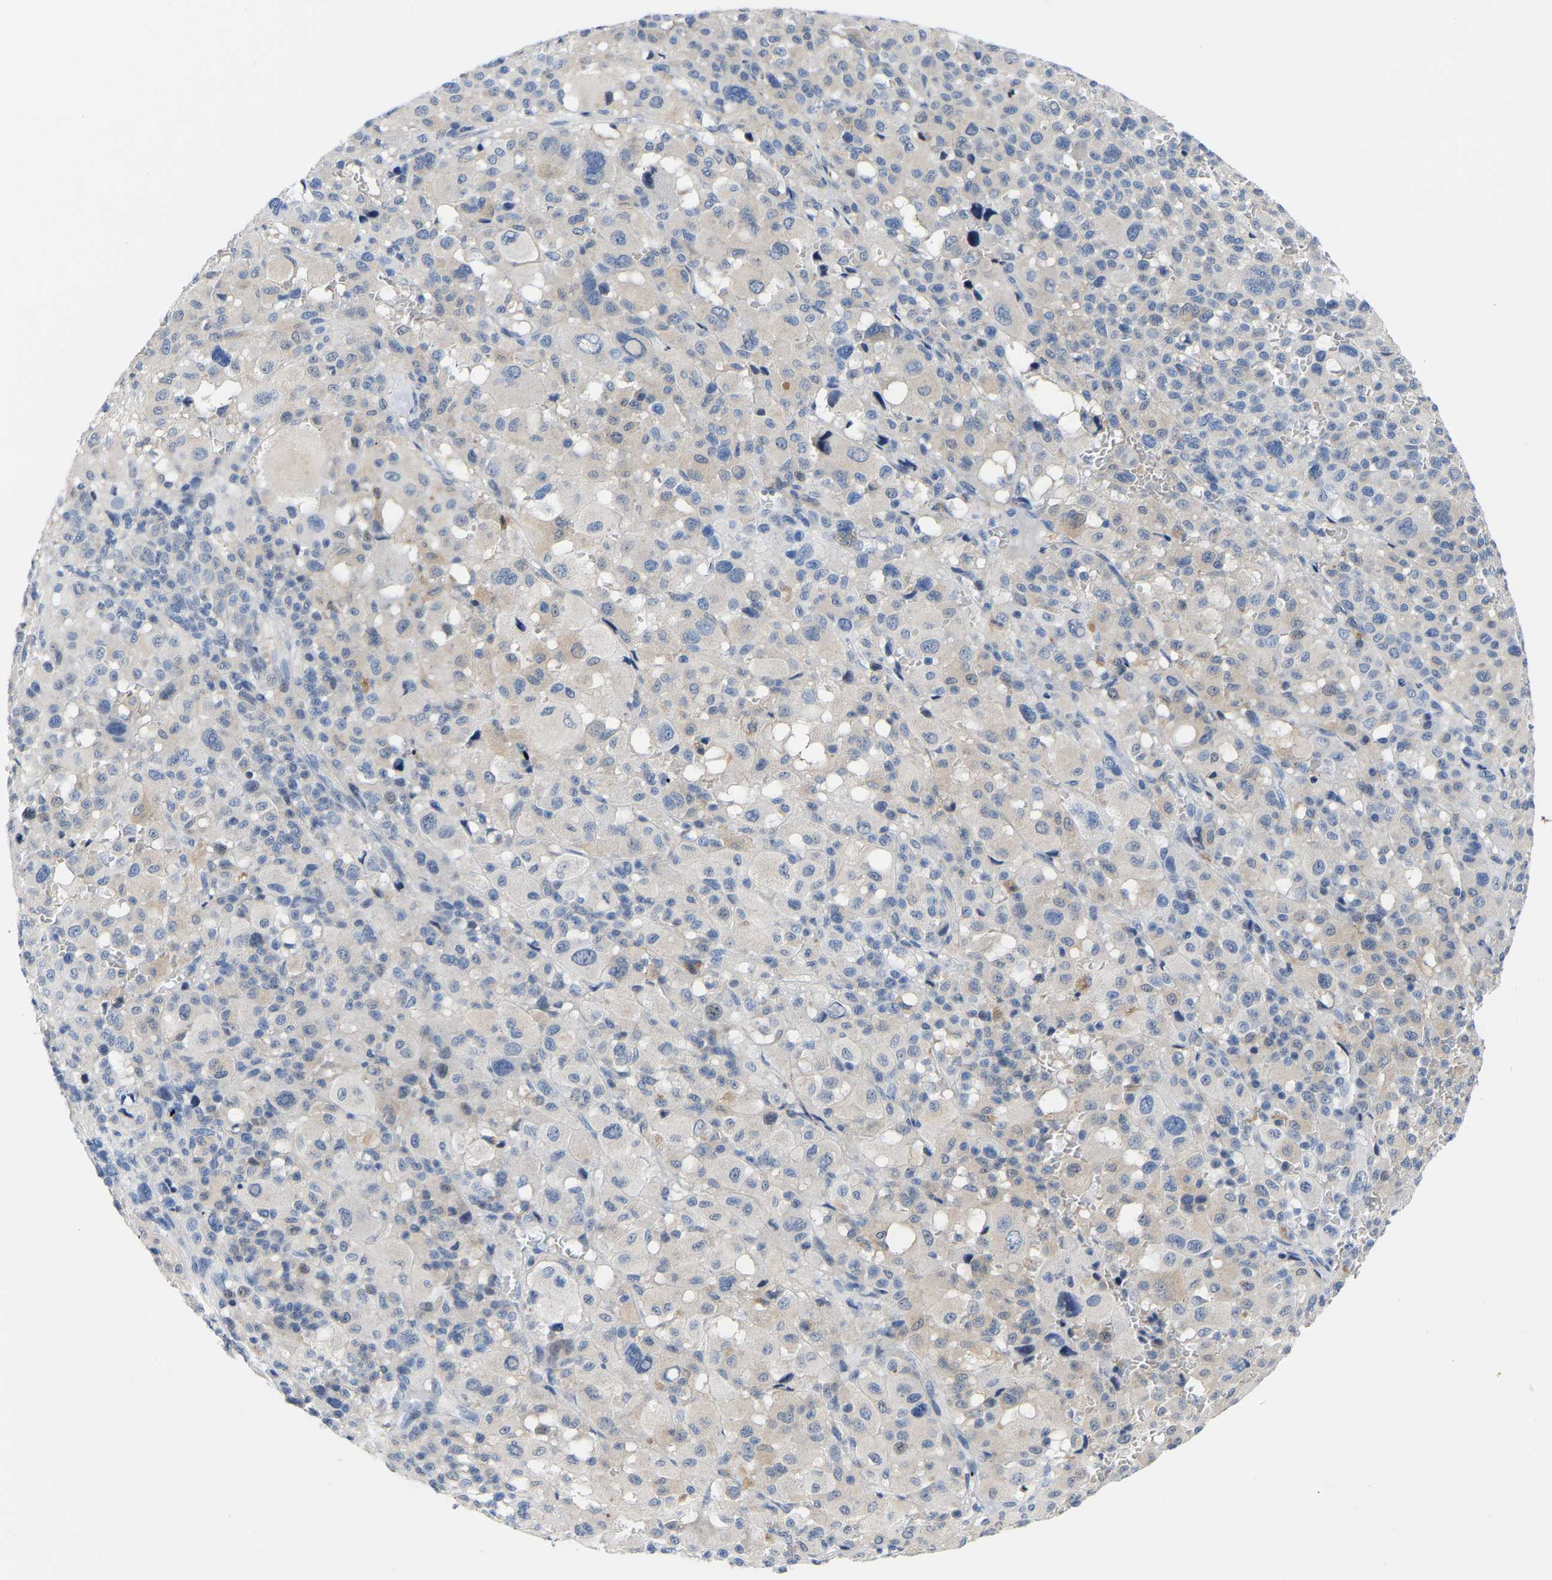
{"staining": {"intensity": "weak", "quantity": "25%-75%", "location": "cytoplasmic/membranous"}, "tissue": "melanoma", "cell_type": "Tumor cells", "image_type": "cancer", "snomed": [{"axis": "morphology", "description": "Malignant melanoma, Metastatic site"}, {"axis": "topography", "description": "Skin"}], "caption": "Weak cytoplasmic/membranous protein positivity is appreciated in about 25%-75% of tumor cells in malignant melanoma (metastatic site).", "gene": "ABTB2", "patient": {"sex": "female", "age": 74}}